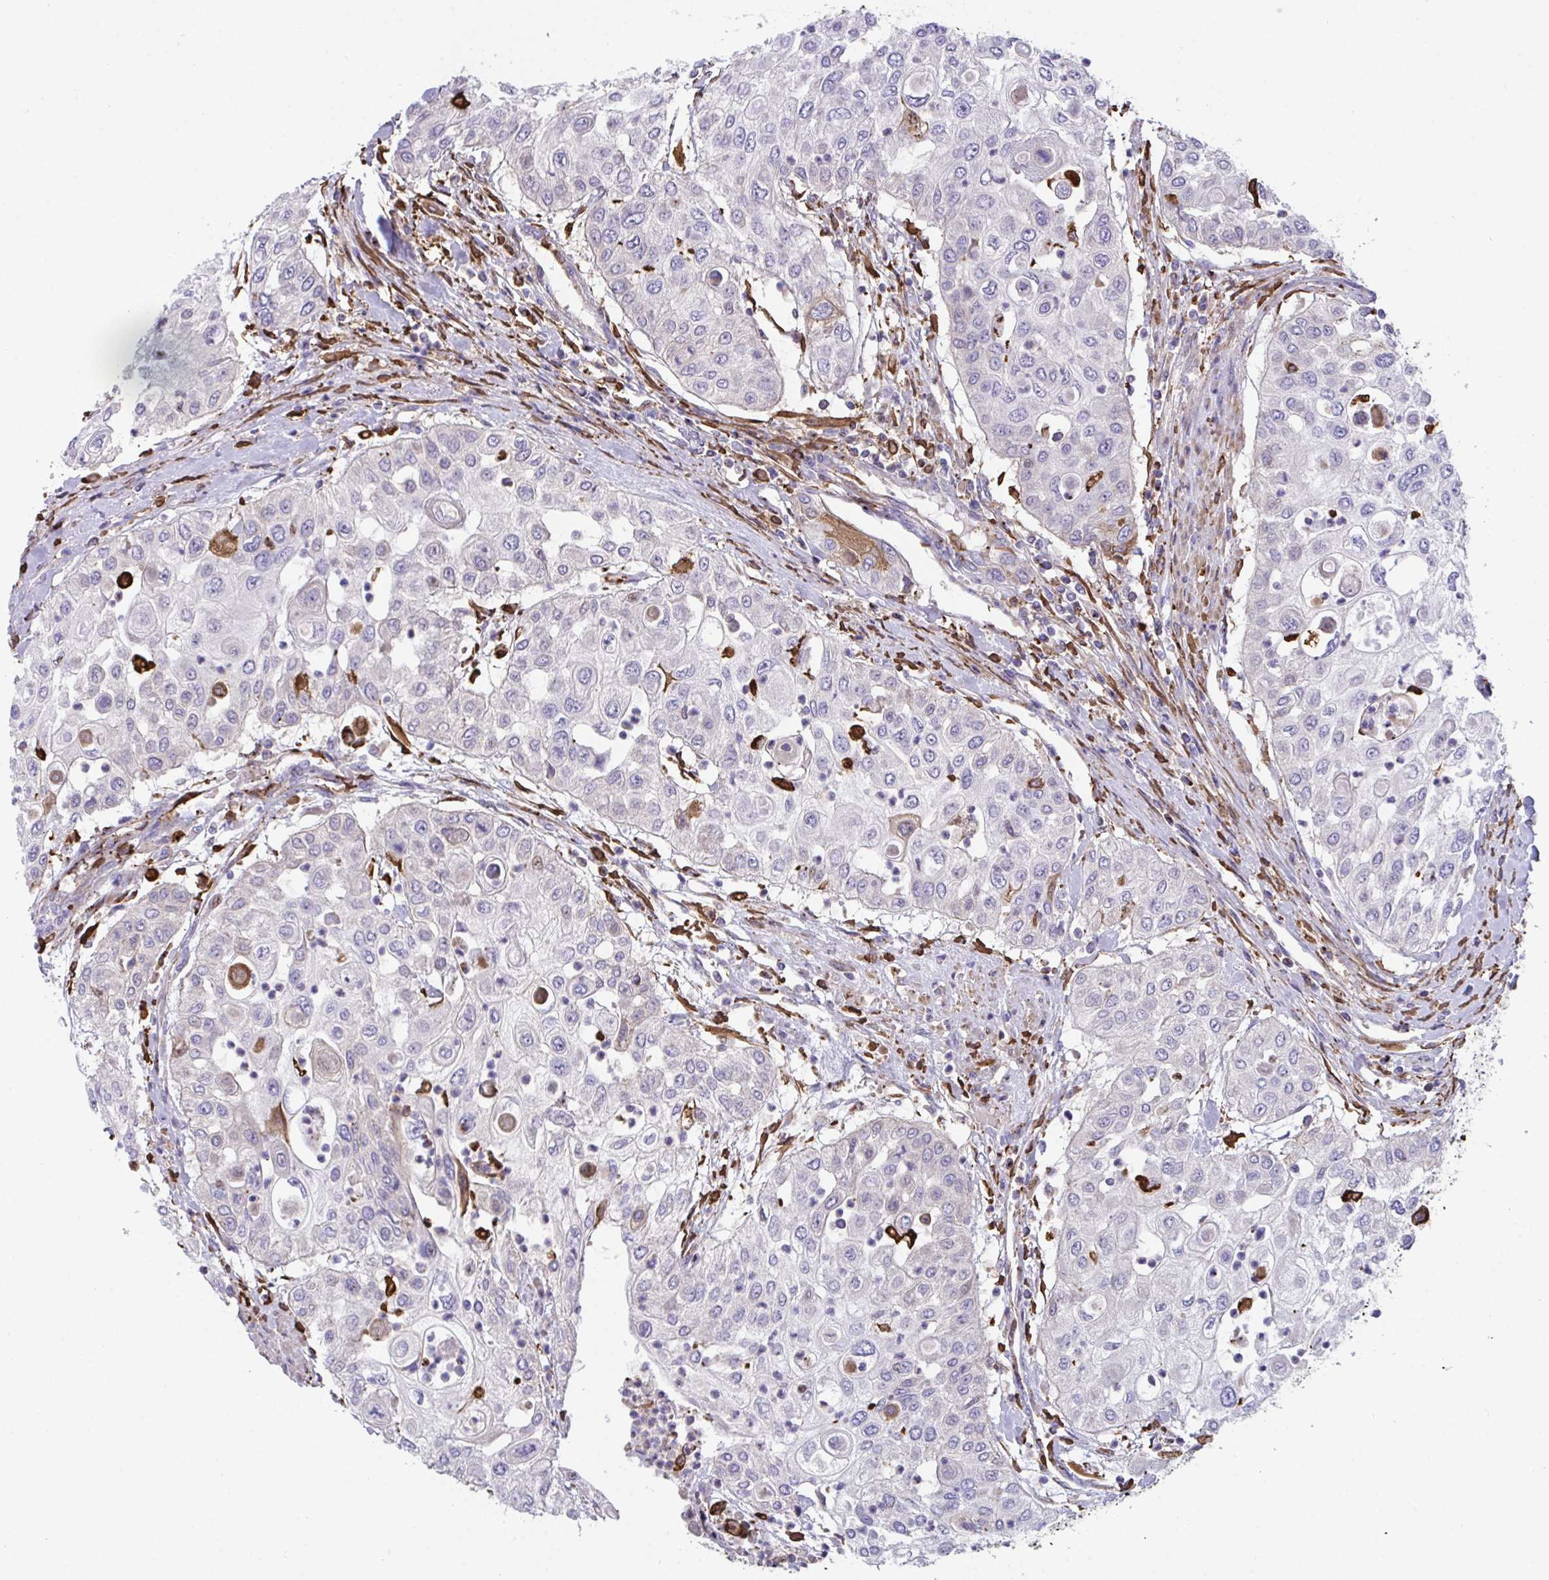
{"staining": {"intensity": "negative", "quantity": "none", "location": "none"}, "tissue": "urothelial cancer", "cell_type": "Tumor cells", "image_type": "cancer", "snomed": [{"axis": "morphology", "description": "Urothelial carcinoma, High grade"}, {"axis": "topography", "description": "Urinary bladder"}], "caption": "Human high-grade urothelial carcinoma stained for a protein using IHC demonstrates no expression in tumor cells.", "gene": "PPIH", "patient": {"sex": "female", "age": 79}}